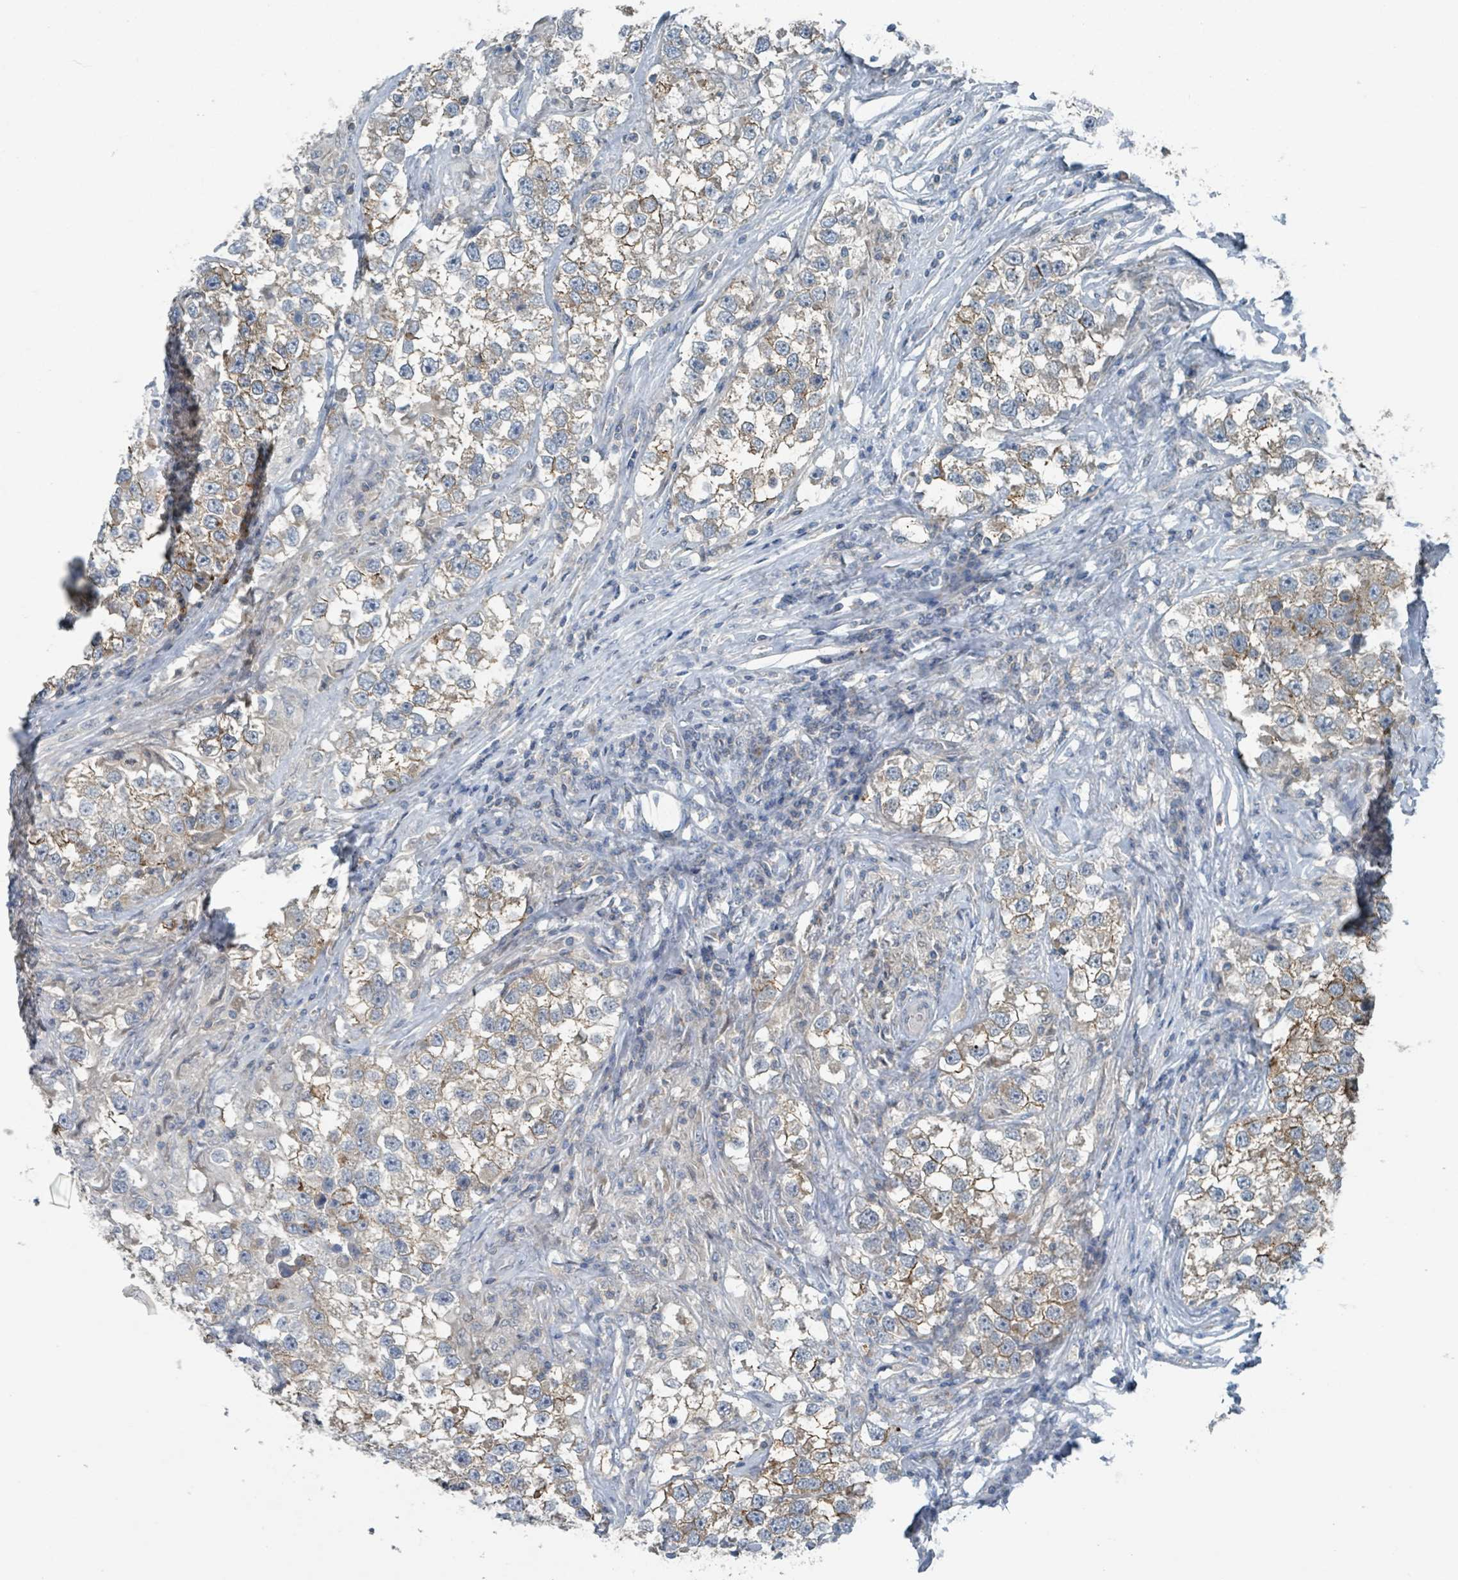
{"staining": {"intensity": "moderate", "quantity": "25%-75%", "location": "cytoplasmic/membranous"}, "tissue": "testis cancer", "cell_type": "Tumor cells", "image_type": "cancer", "snomed": [{"axis": "morphology", "description": "Seminoma, NOS"}, {"axis": "topography", "description": "Testis"}], "caption": "Immunohistochemistry (IHC) micrograph of neoplastic tissue: human testis seminoma stained using immunohistochemistry reveals medium levels of moderate protein expression localized specifically in the cytoplasmic/membranous of tumor cells, appearing as a cytoplasmic/membranous brown color.", "gene": "ACBD4", "patient": {"sex": "male", "age": 46}}